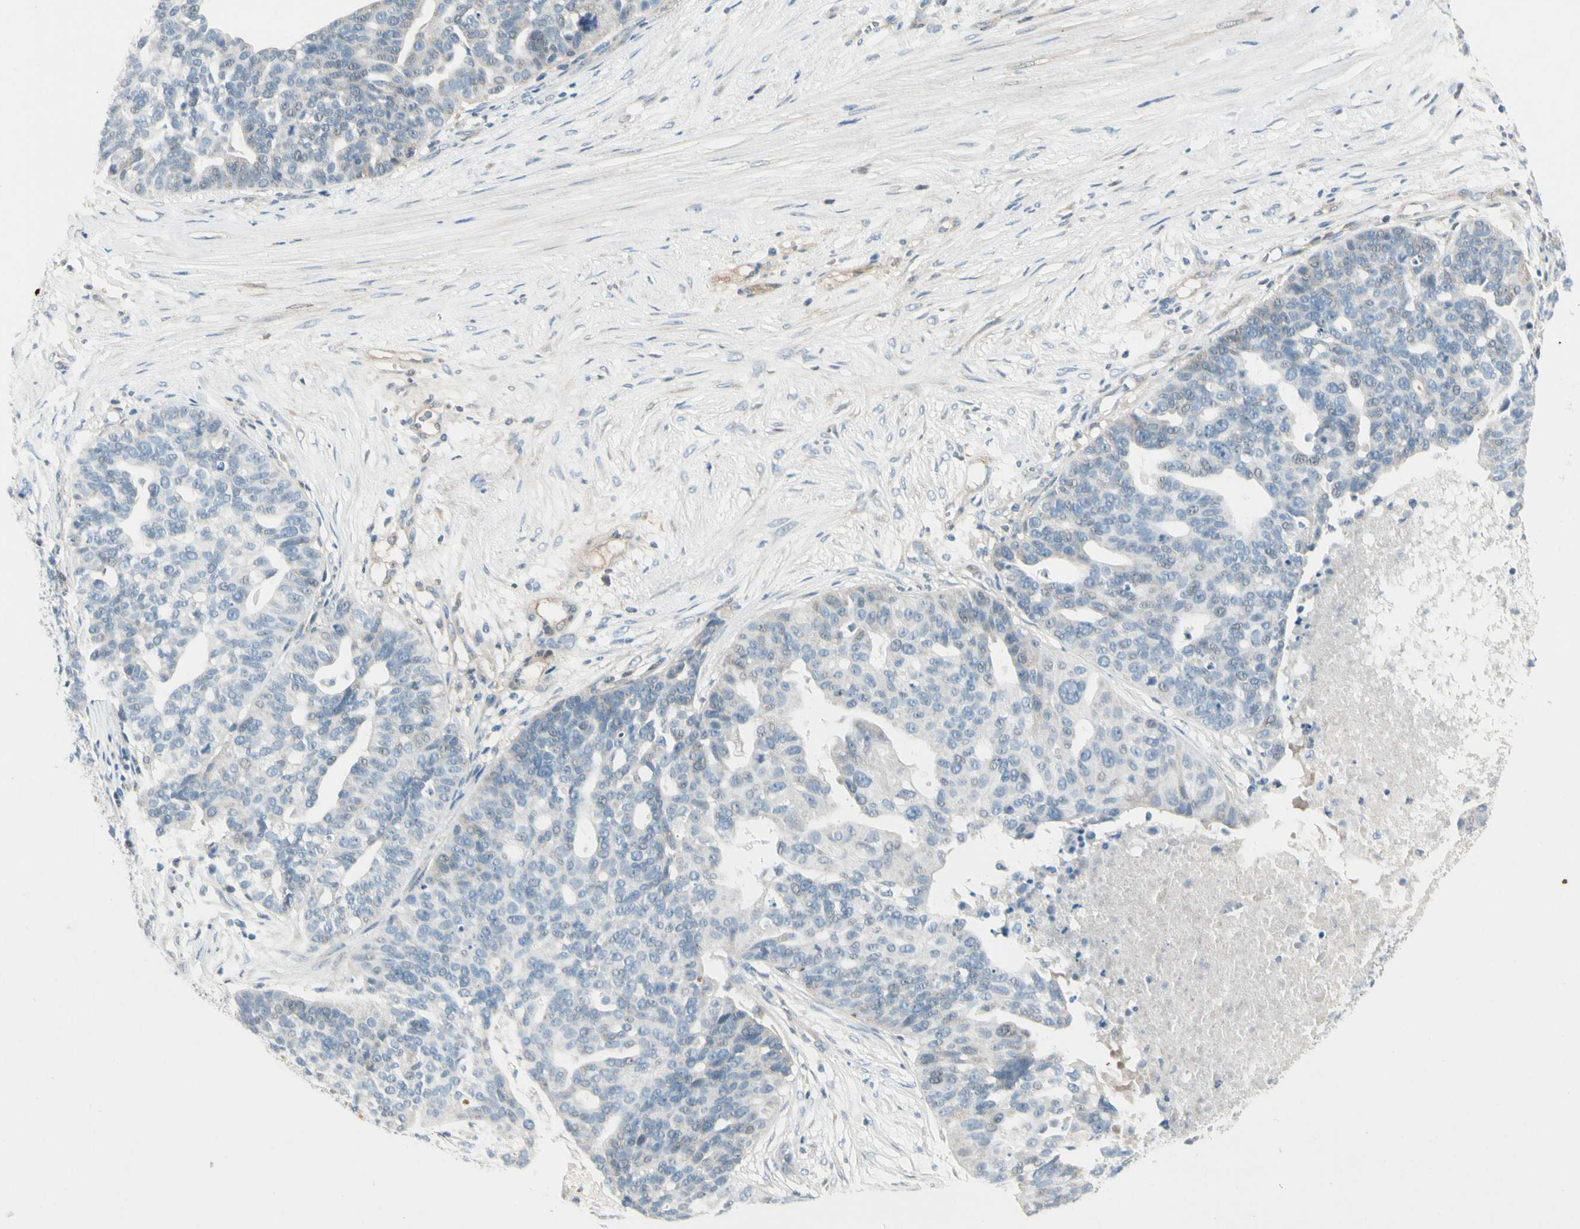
{"staining": {"intensity": "negative", "quantity": "none", "location": "none"}, "tissue": "ovarian cancer", "cell_type": "Tumor cells", "image_type": "cancer", "snomed": [{"axis": "morphology", "description": "Cystadenocarcinoma, serous, NOS"}, {"axis": "topography", "description": "Ovary"}], "caption": "A photomicrograph of serous cystadenocarcinoma (ovarian) stained for a protein reveals no brown staining in tumor cells. Brightfield microscopy of immunohistochemistry stained with DAB (3,3'-diaminobenzidine) (brown) and hematoxylin (blue), captured at high magnification.", "gene": "SERPIND1", "patient": {"sex": "female", "age": 59}}